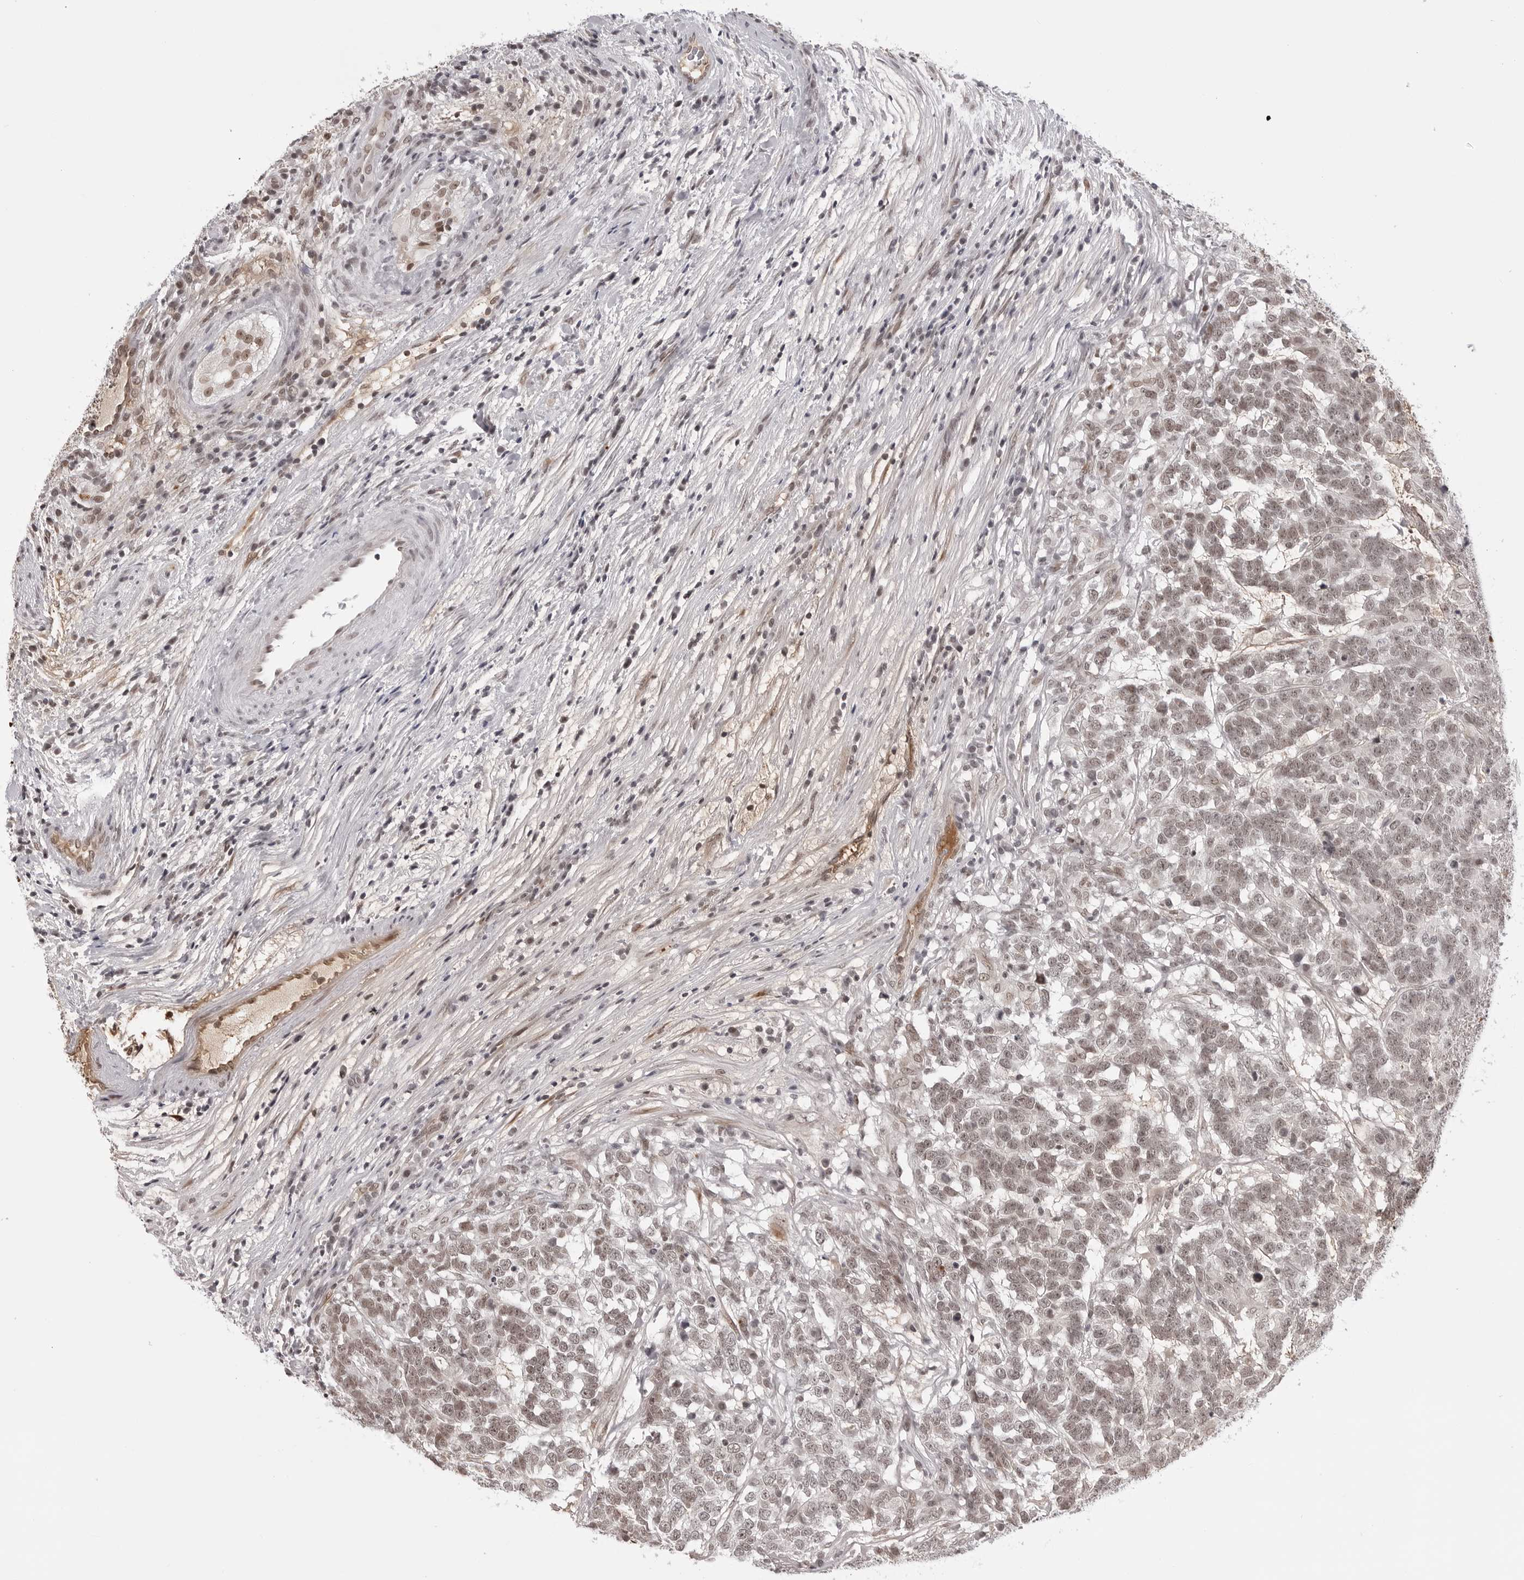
{"staining": {"intensity": "moderate", "quantity": ">75%", "location": "nuclear"}, "tissue": "testis cancer", "cell_type": "Tumor cells", "image_type": "cancer", "snomed": [{"axis": "morphology", "description": "Carcinoma, Embryonal, NOS"}, {"axis": "topography", "description": "Testis"}], "caption": "DAB immunohistochemical staining of testis cancer (embryonal carcinoma) shows moderate nuclear protein expression in approximately >75% of tumor cells. Using DAB (3,3'-diaminobenzidine) (brown) and hematoxylin (blue) stains, captured at high magnification using brightfield microscopy.", "gene": "PHF3", "patient": {"sex": "male", "age": 26}}